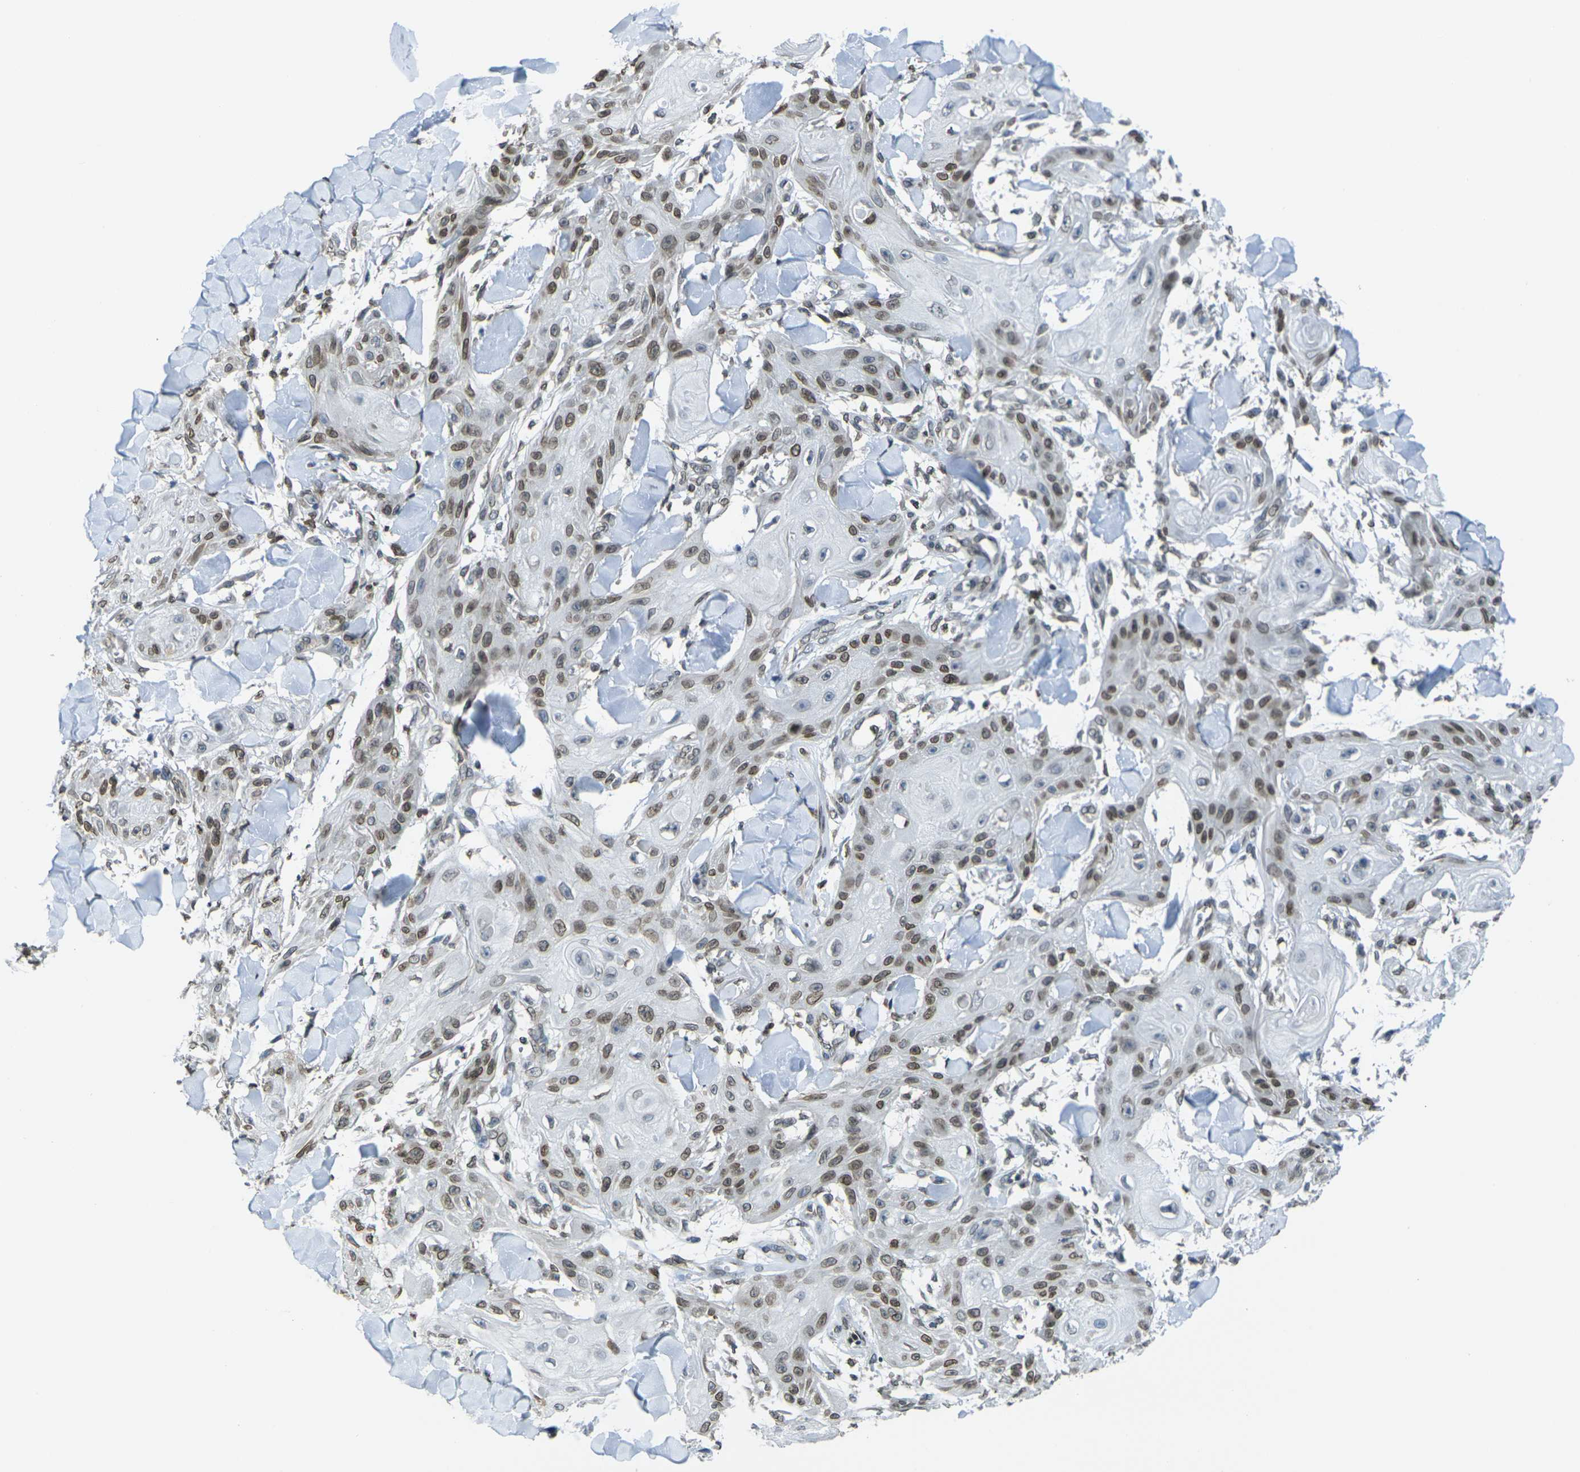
{"staining": {"intensity": "moderate", "quantity": ">75%", "location": "cytoplasmic/membranous,nuclear"}, "tissue": "skin cancer", "cell_type": "Tumor cells", "image_type": "cancer", "snomed": [{"axis": "morphology", "description": "Squamous cell carcinoma, NOS"}, {"axis": "topography", "description": "Skin"}], "caption": "IHC histopathology image of neoplastic tissue: human squamous cell carcinoma (skin) stained using immunohistochemistry (IHC) demonstrates medium levels of moderate protein expression localized specifically in the cytoplasmic/membranous and nuclear of tumor cells, appearing as a cytoplasmic/membranous and nuclear brown color.", "gene": "BRDT", "patient": {"sex": "male", "age": 74}}